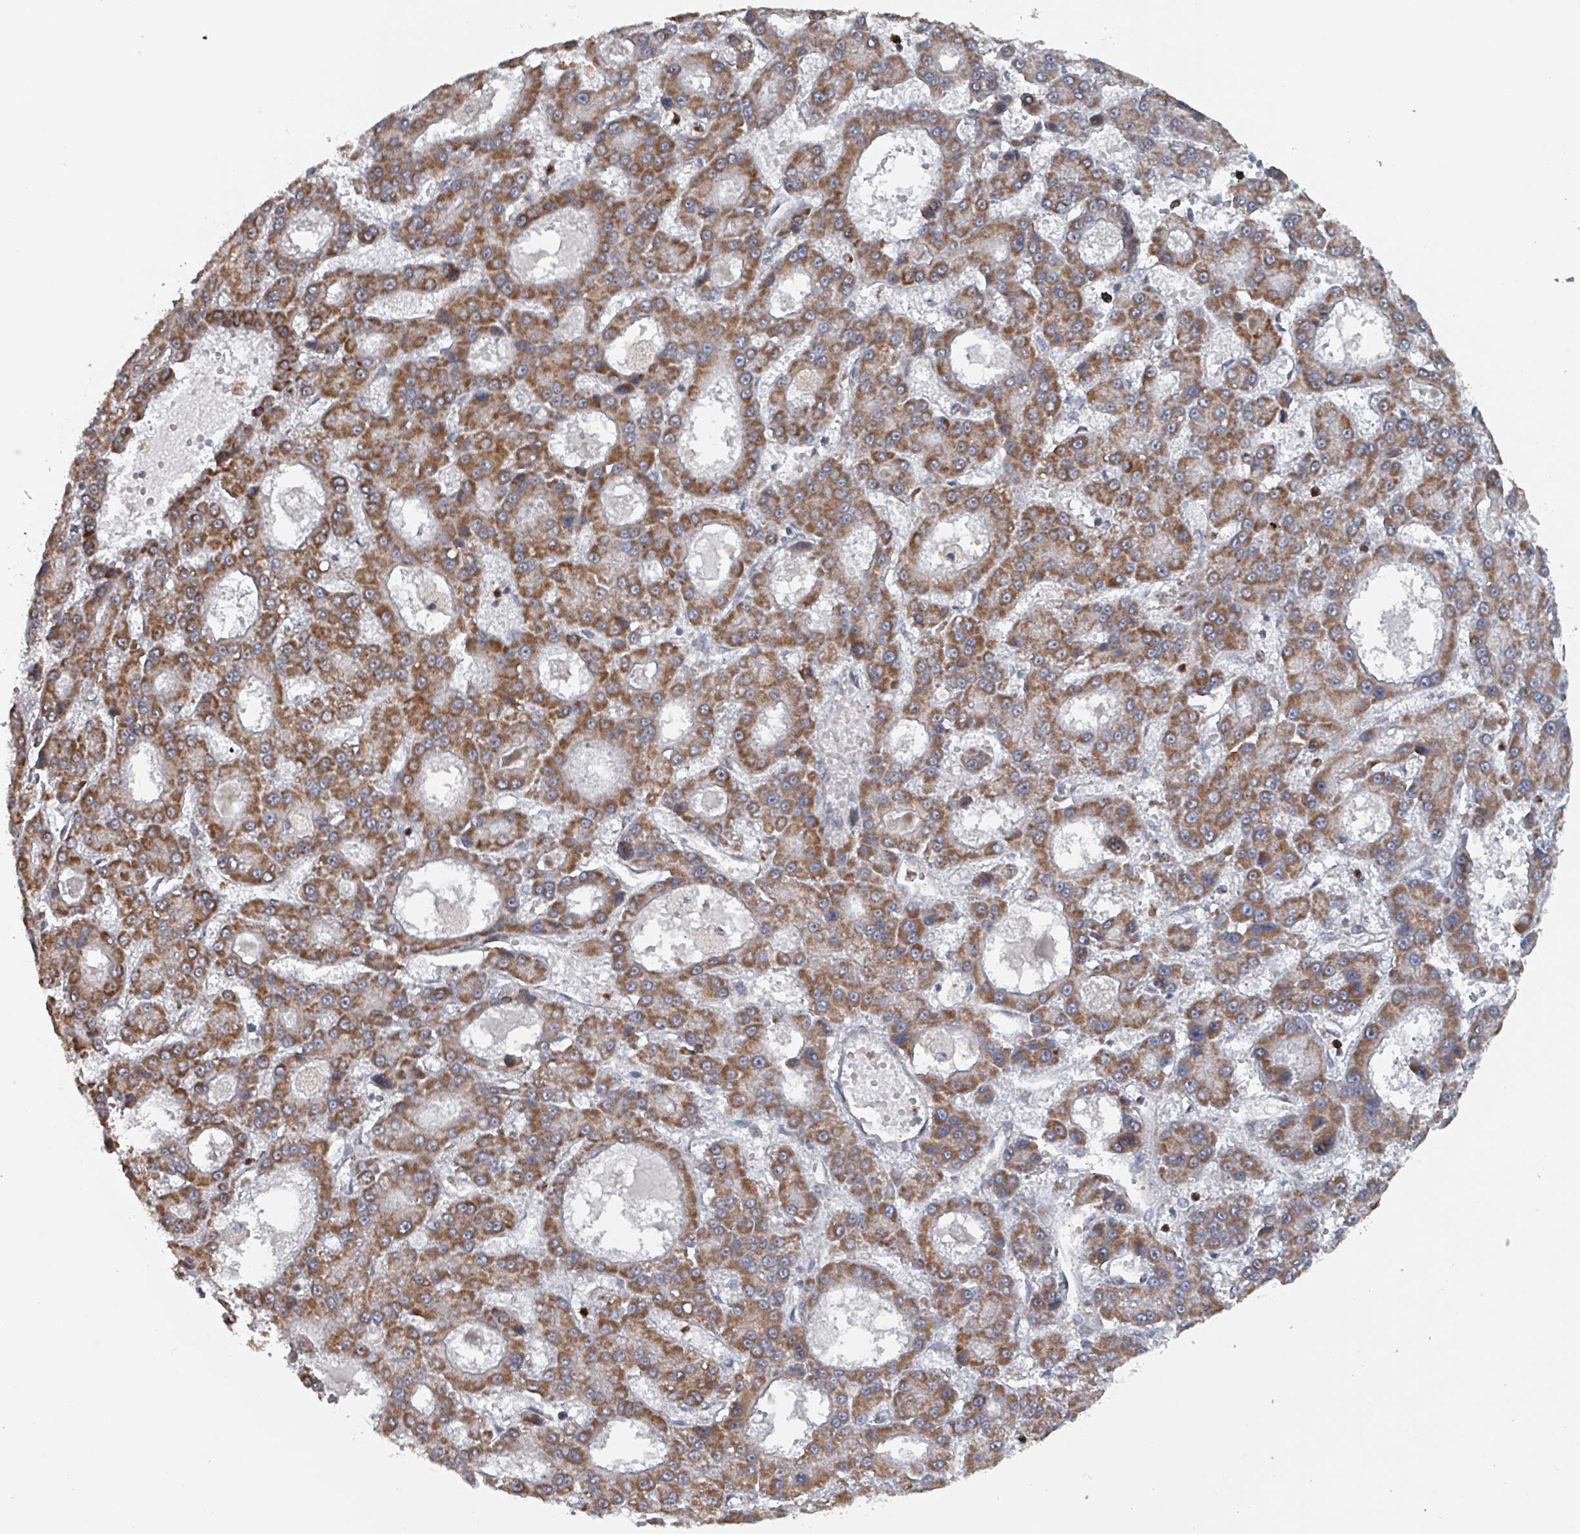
{"staining": {"intensity": "moderate", "quantity": ">75%", "location": "cytoplasmic/membranous"}, "tissue": "liver cancer", "cell_type": "Tumor cells", "image_type": "cancer", "snomed": [{"axis": "morphology", "description": "Carcinoma, Hepatocellular, NOS"}, {"axis": "topography", "description": "Liver"}], "caption": "An immunohistochemistry image of neoplastic tissue is shown. Protein staining in brown labels moderate cytoplasmic/membranous positivity in hepatocellular carcinoma (liver) within tumor cells.", "gene": "MRPL4", "patient": {"sex": "male", "age": 70}}